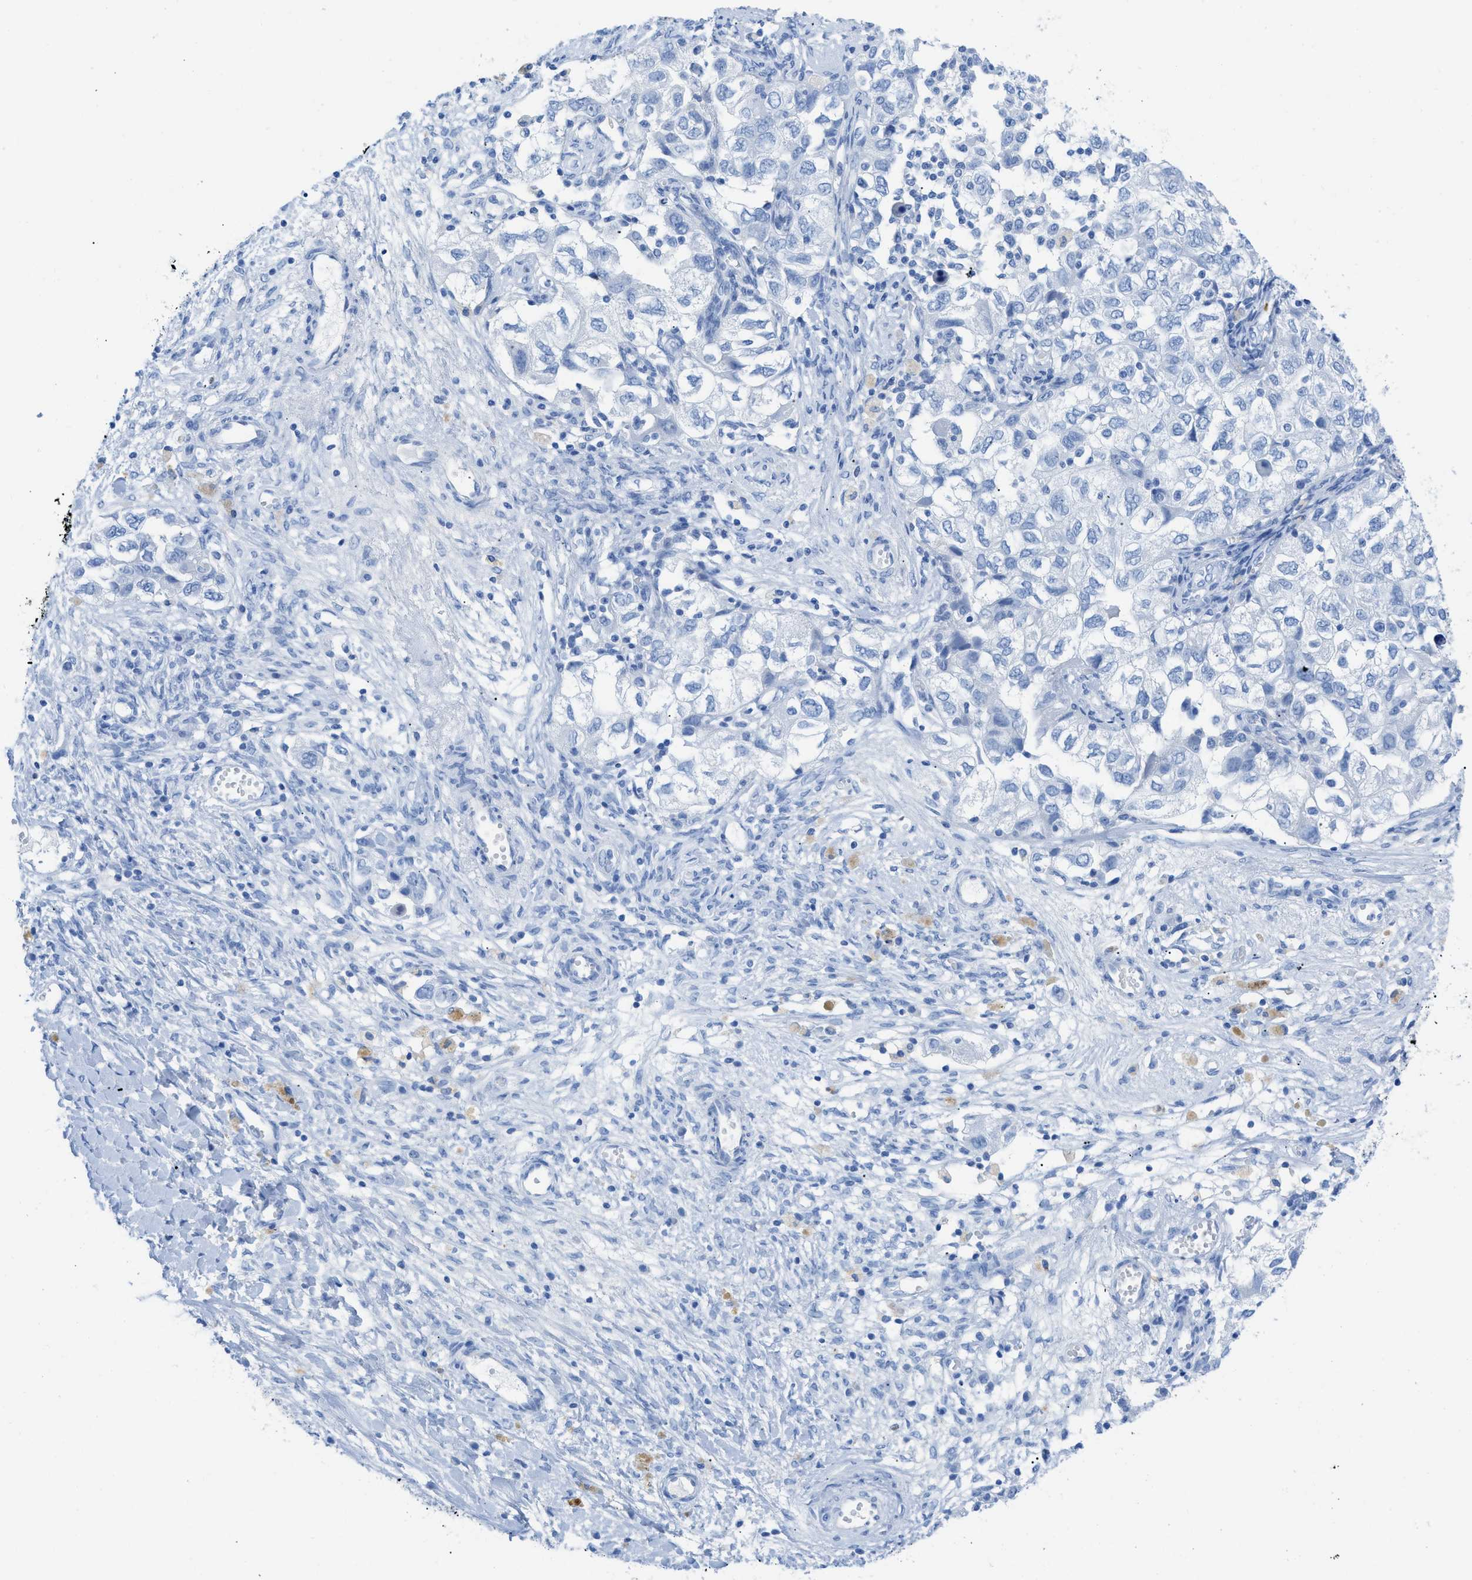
{"staining": {"intensity": "negative", "quantity": "none", "location": "none"}, "tissue": "ovarian cancer", "cell_type": "Tumor cells", "image_type": "cancer", "snomed": [{"axis": "morphology", "description": "Carcinoma, NOS"}, {"axis": "morphology", "description": "Cystadenocarcinoma, serous, NOS"}, {"axis": "topography", "description": "Ovary"}], "caption": "Immunohistochemical staining of ovarian cancer demonstrates no significant expression in tumor cells. The staining is performed using DAB (3,3'-diaminobenzidine) brown chromogen with nuclei counter-stained in using hematoxylin.", "gene": "TCL1A", "patient": {"sex": "female", "age": 69}}